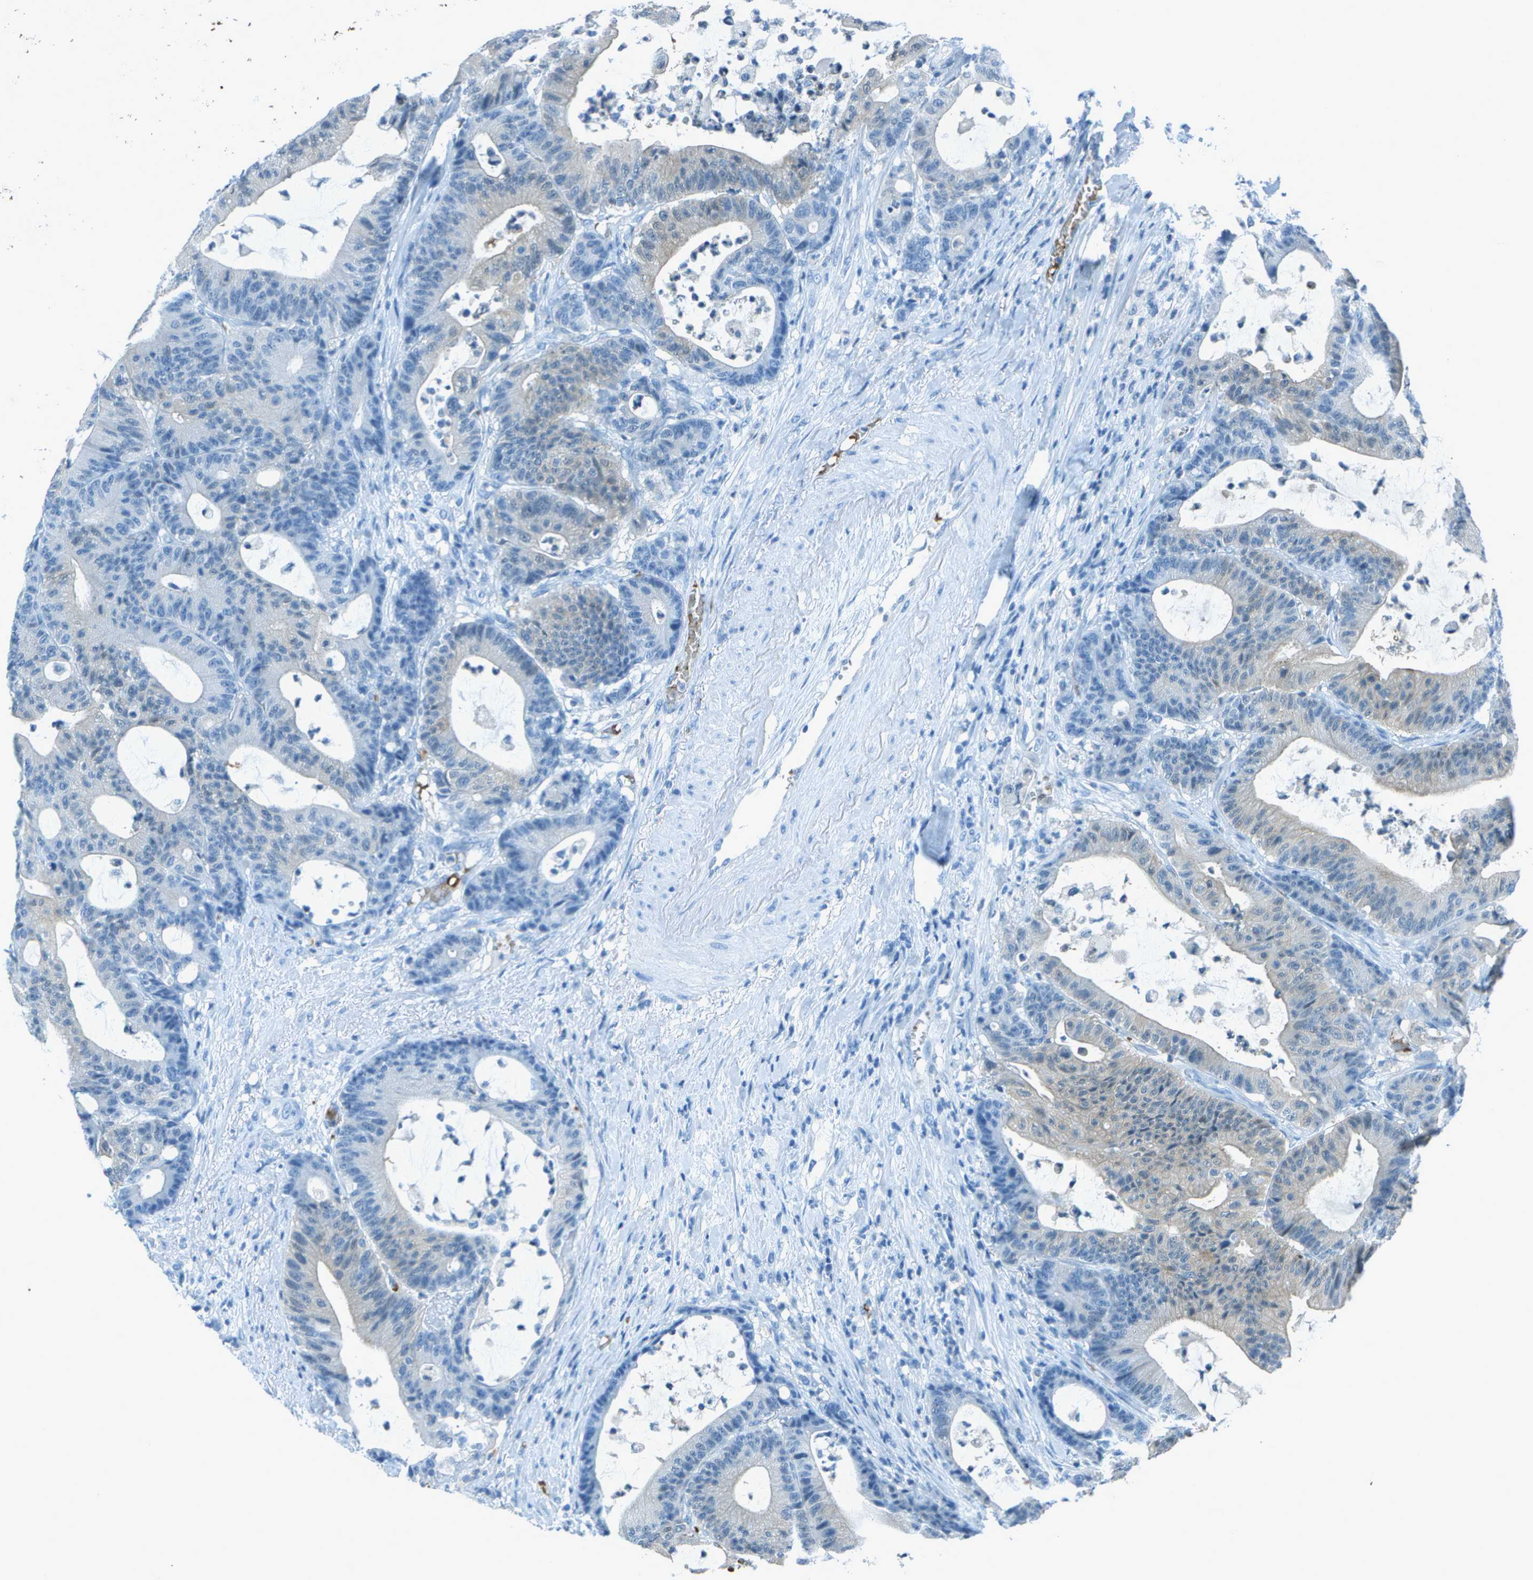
{"staining": {"intensity": "negative", "quantity": "none", "location": "none"}, "tissue": "colorectal cancer", "cell_type": "Tumor cells", "image_type": "cancer", "snomed": [{"axis": "morphology", "description": "Adenocarcinoma, NOS"}, {"axis": "topography", "description": "Colon"}], "caption": "Image shows no protein positivity in tumor cells of colorectal adenocarcinoma tissue.", "gene": "ASL", "patient": {"sex": "female", "age": 84}}